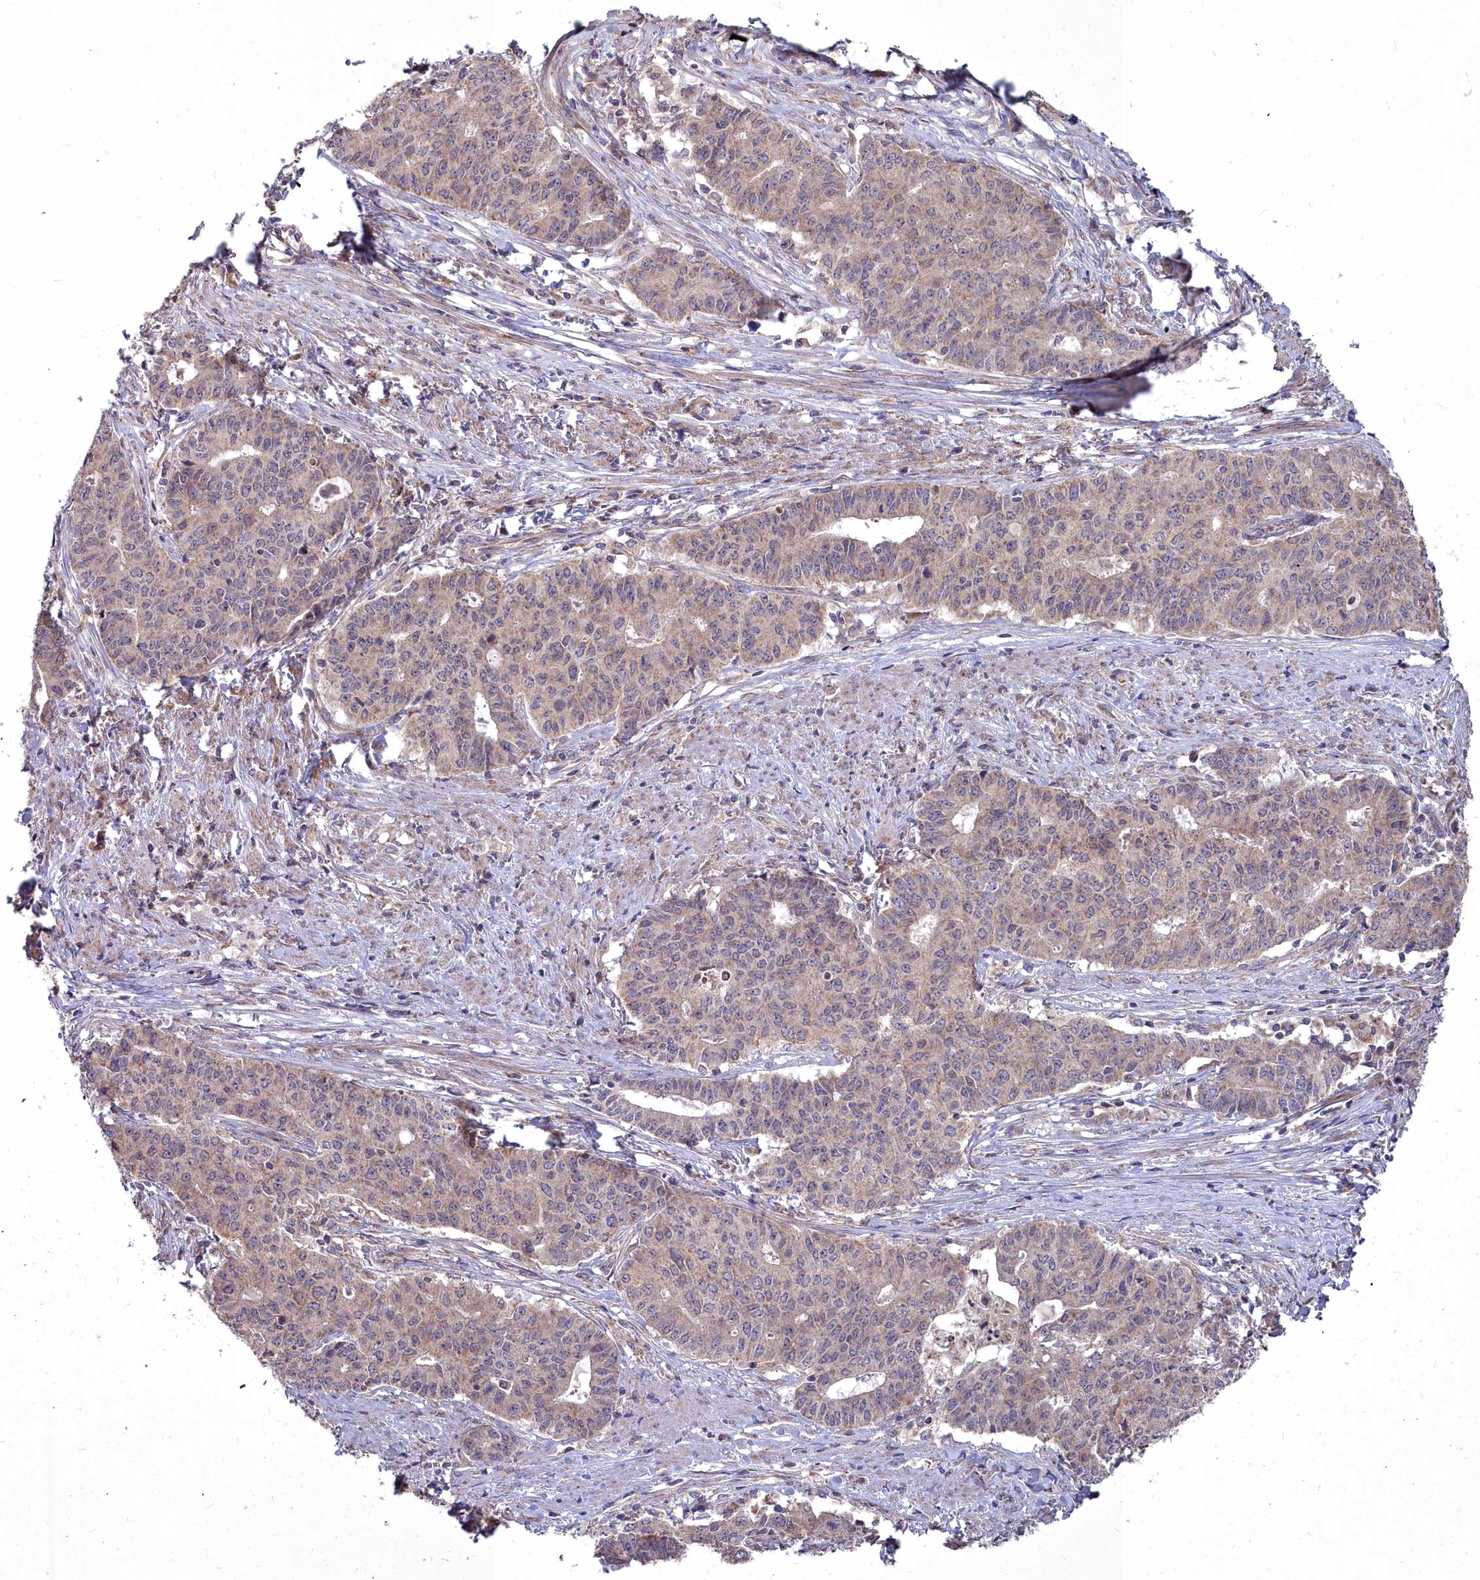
{"staining": {"intensity": "weak", "quantity": ">75%", "location": "cytoplasmic/membranous"}, "tissue": "endometrial cancer", "cell_type": "Tumor cells", "image_type": "cancer", "snomed": [{"axis": "morphology", "description": "Adenocarcinoma, NOS"}, {"axis": "topography", "description": "Endometrium"}], "caption": "Immunohistochemical staining of endometrial cancer reveals low levels of weak cytoplasmic/membranous protein positivity in approximately >75% of tumor cells.", "gene": "MICU2", "patient": {"sex": "female", "age": 59}}